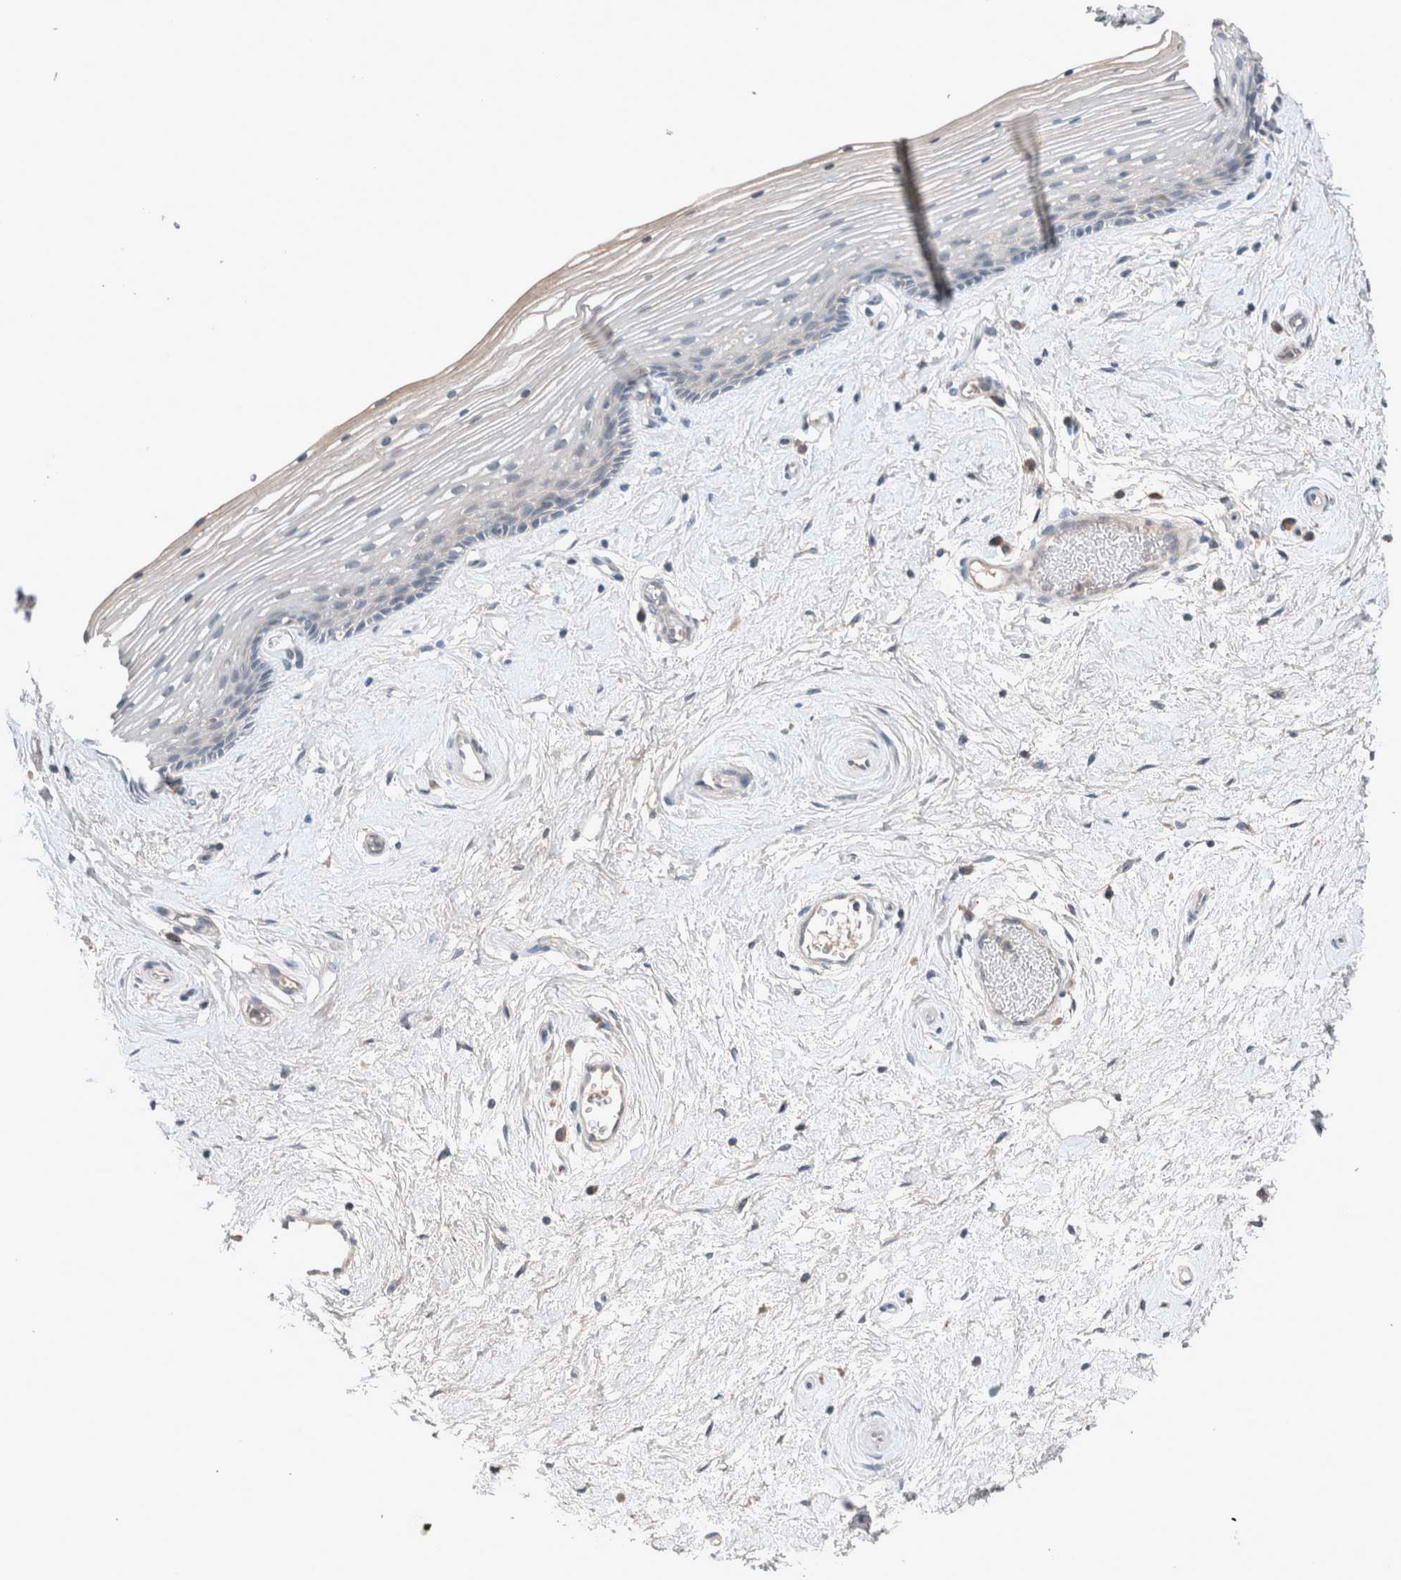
{"staining": {"intensity": "negative", "quantity": "none", "location": "none"}, "tissue": "vagina", "cell_type": "Squamous epithelial cells", "image_type": "normal", "snomed": [{"axis": "morphology", "description": "Normal tissue, NOS"}, {"axis": "topography", "description": "Vagina"}], "caption": "Squamous epithelial cells show no significant staining in normal vagina. (Immunohistochemistry, brightfield microscopy, high magnification).", "gene": "UGCG", "patient": {"sex": "female", "age": 46}}